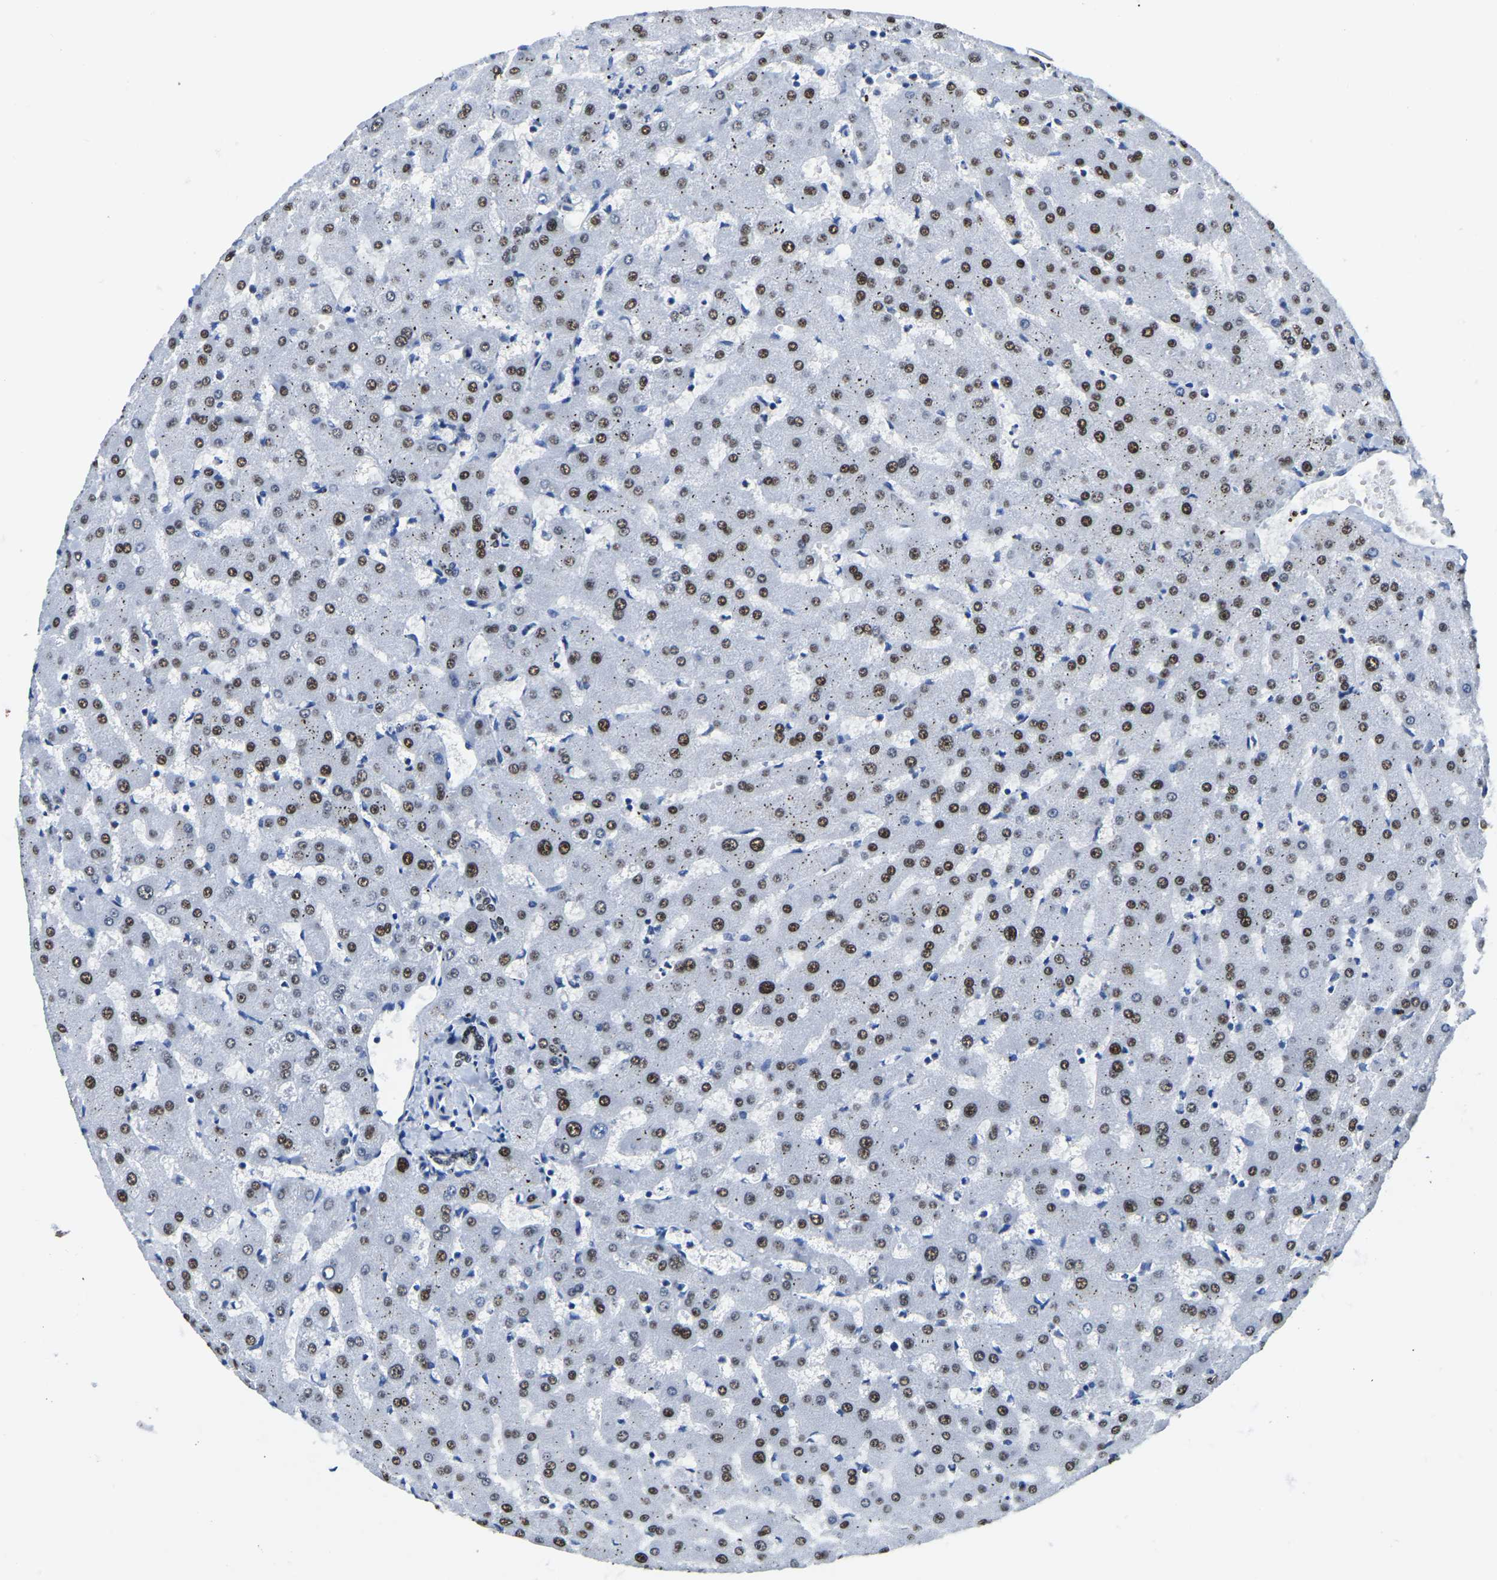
{"staining": {"intensity": "moderate", "quantity": "25%-75%", "location": "nuclear"}, "tissue": "liver", "cell_type": "Cholangiocytes", "image_type": "normal", "snomed": [{"axis": "morphology", "description": "Normal tissue, NOS"}, {"axis": "topography", "description": "Liver"}], "caption": "A micrograph of liver stained for a protein exhibits moderate nuclear brown staining in cholangiocytes. Using DAB (3,3'-diaminobenzidine) (brown) and hematoxylin (blue) stains, captured at high magnification using brightfield microscopy.", "gene": "UBA1", "patient": {"sex": "female", "age": 63}}